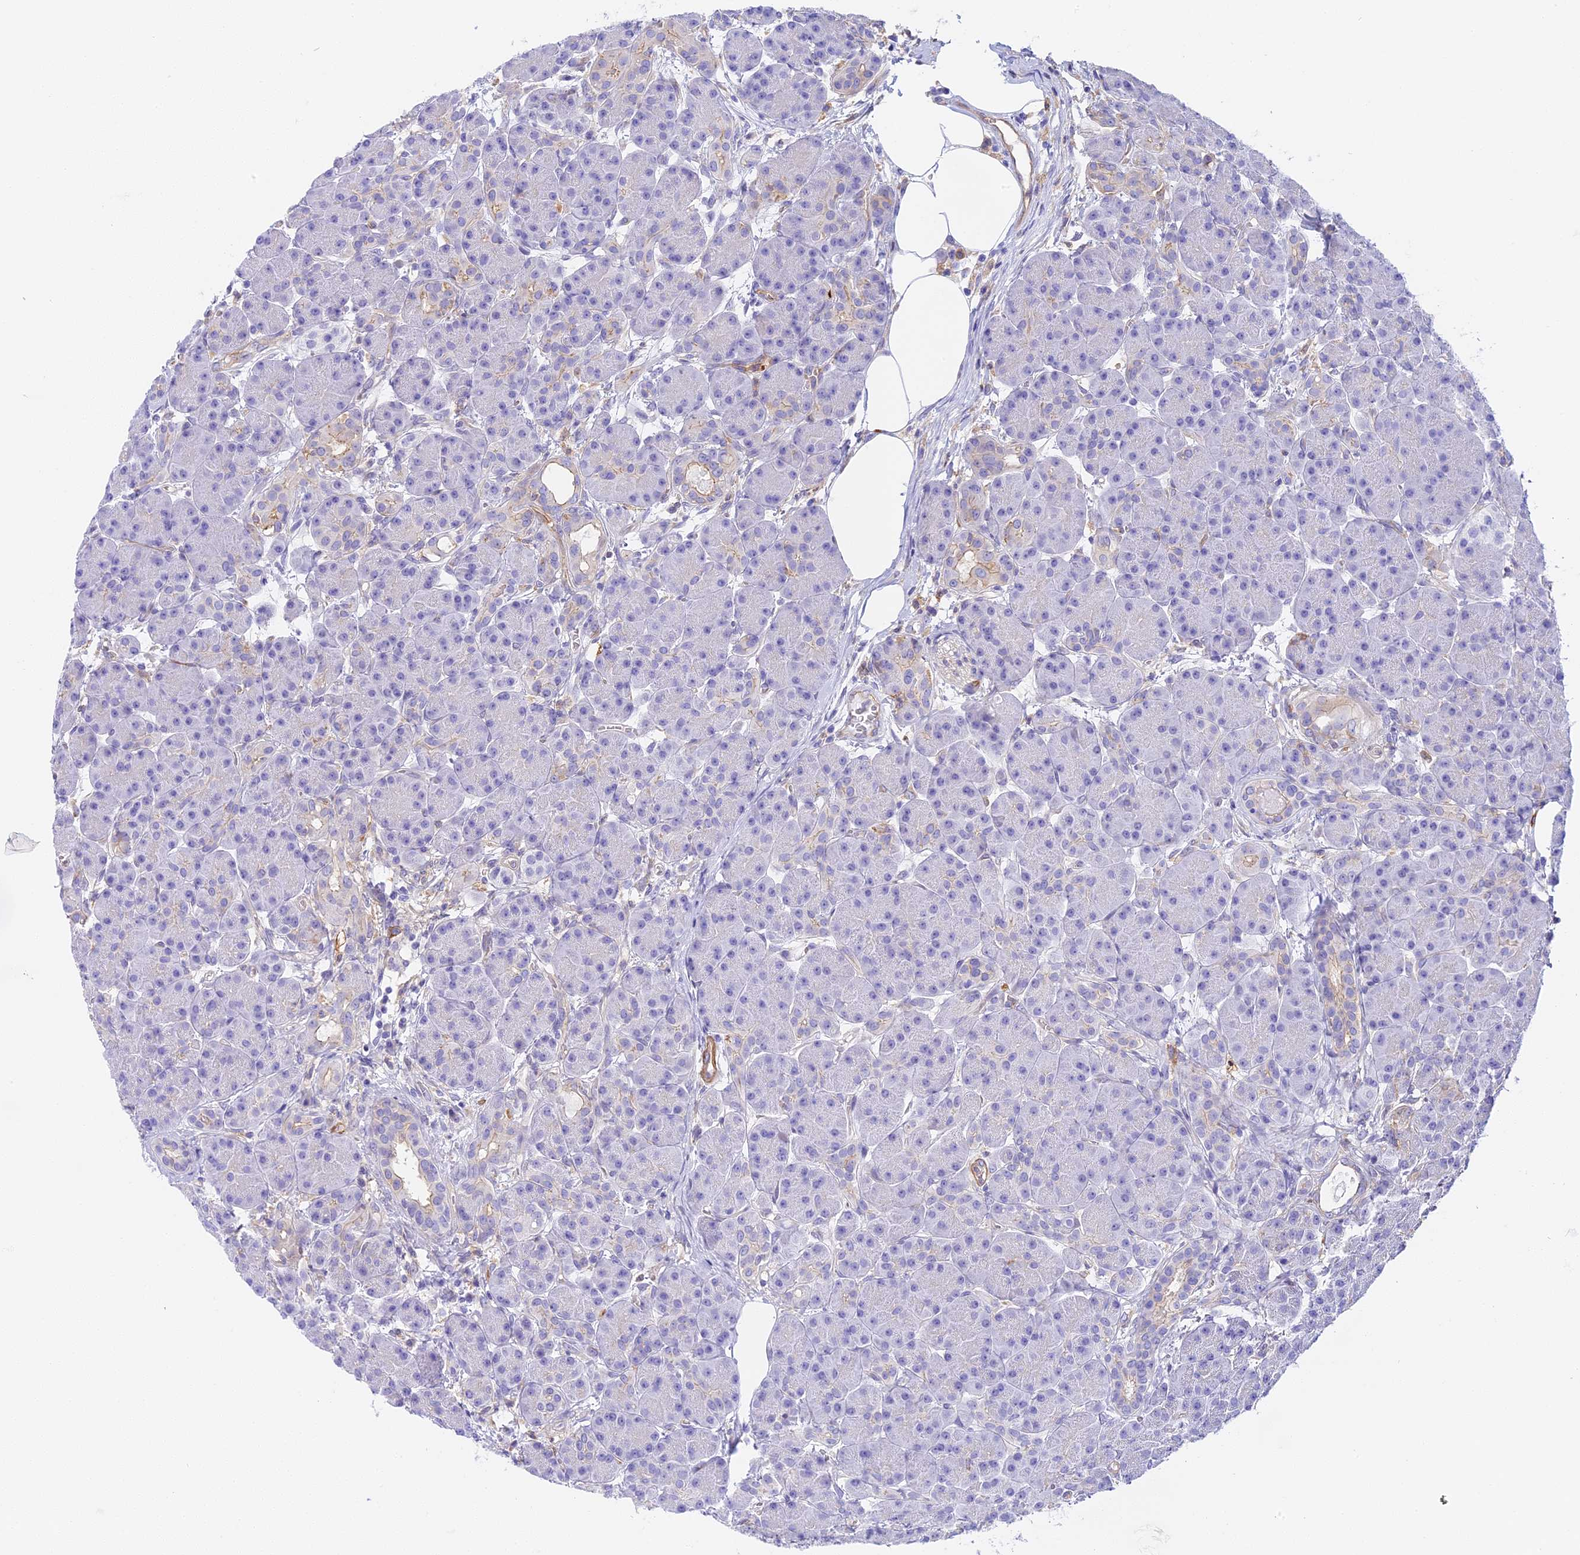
{"staining": {"intensity": "negative", "quantity": "none", "location": "none"}, "tissue": "pancreas", "cell_type": "Exocrine glandular cells", "image_type": "normal", "snomed": [{"axis": "morphology", "description": "Normal tissue, NOS"}, {"axis": "topography", "description": "Pancreas"}], "caption": "Micrograph shows no protein positivity in exocrine glandular cells of benign pancreas. (DAB (3,3'-diaminobenzidine) immunohistochemistry (IHC), high magnification).", "gene": "HOMER3", "patient": {"sex": "male", "age": 63}}